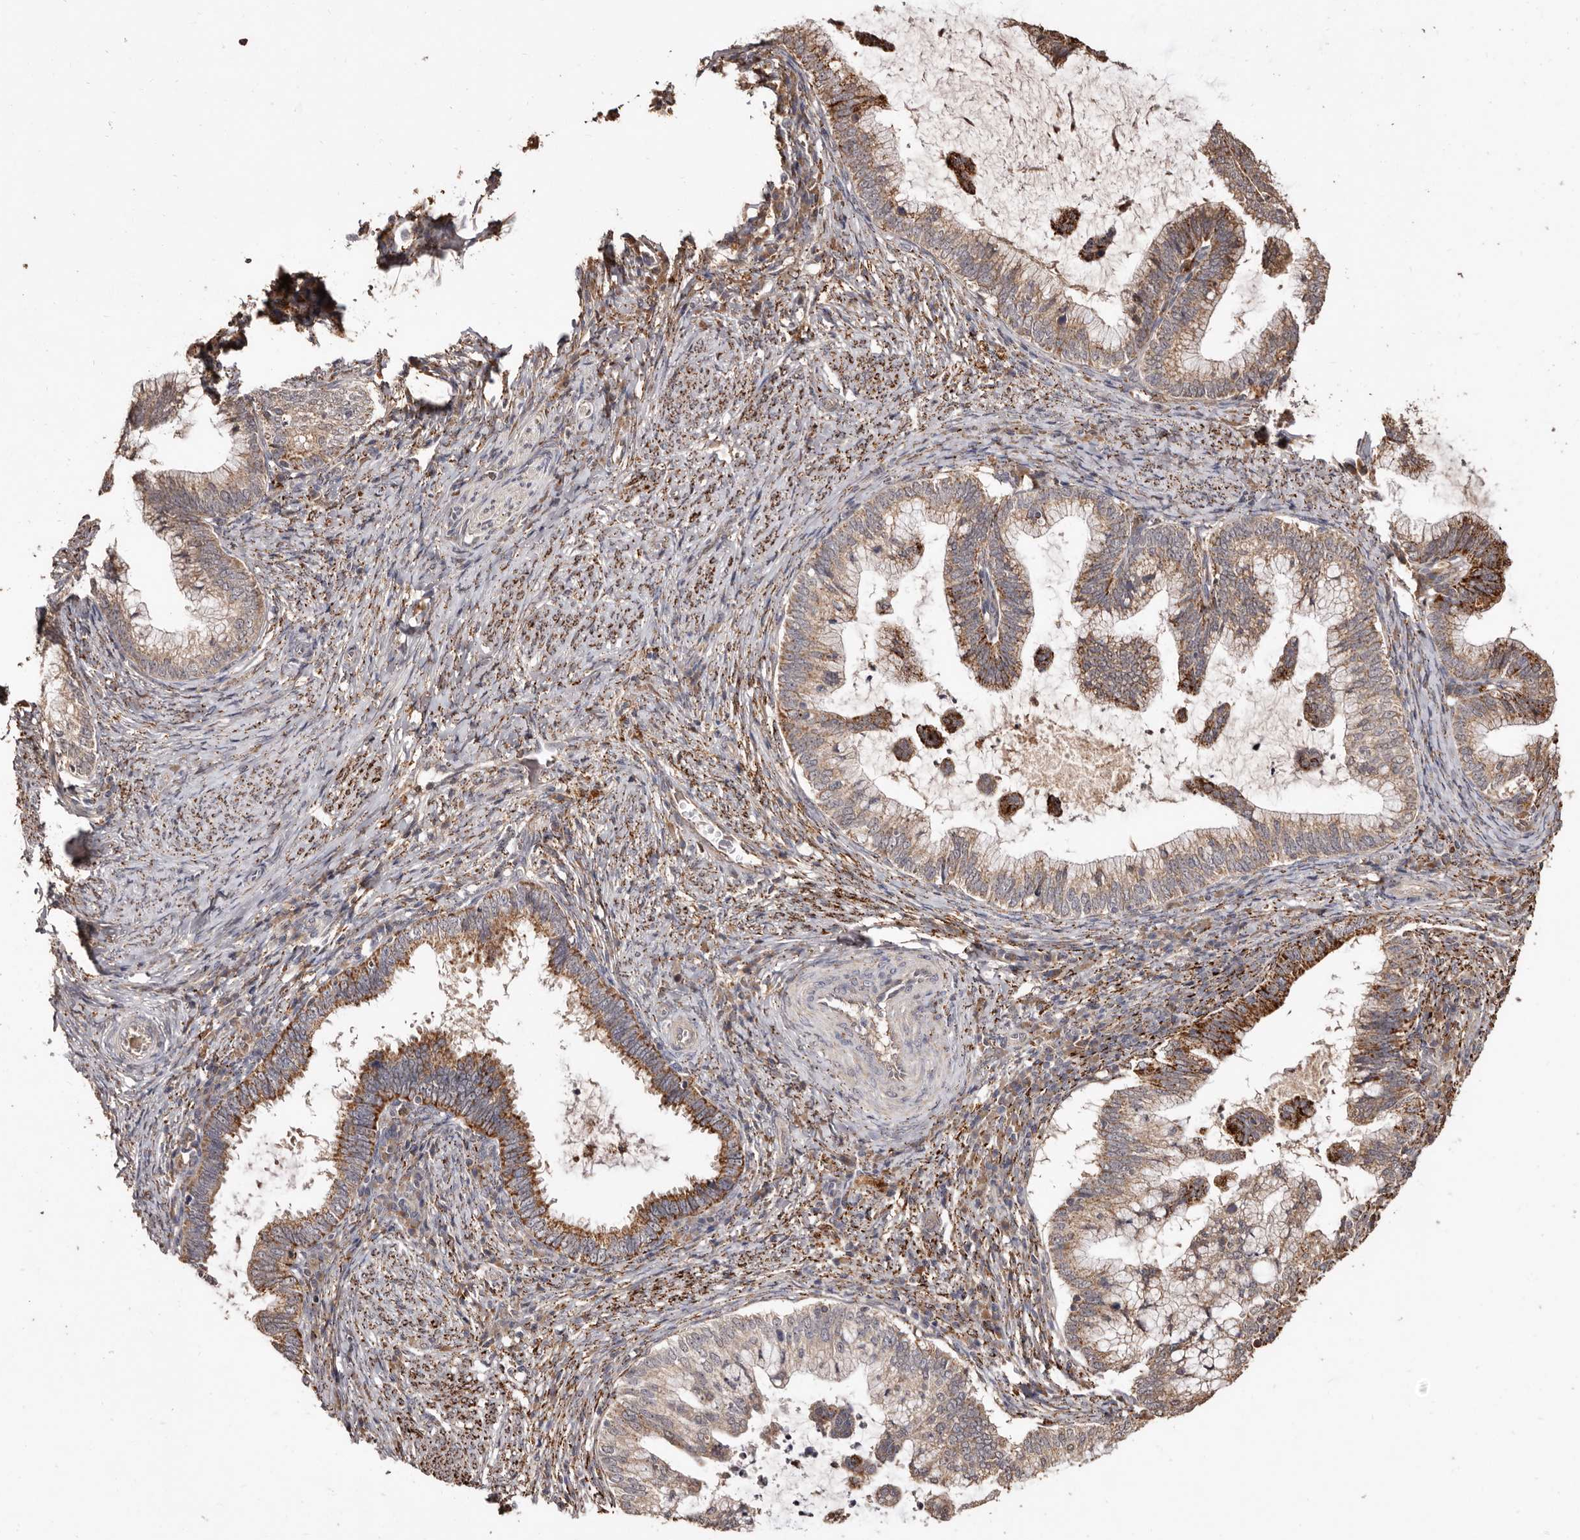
{"staining": {"intensity": "moderate", "quantity": ">75%", "location": "cytoplasmic/membranous"}, "tissue": "cervical cancer", "cell_type": "Tumor cells", "image_type": "cancer", "snomed": [{"axis": "morphology", "description": "Adenocarcinoma, NOS"}, {"axis": "topography", "description": "Cervix"}], "caption": "Adenocarcinoma (cervical) was stained to show a protein in brown. There is medium levels of moderate cytoplasmic/membranous staining in approximately >75% of tumor cells.", "gene": "AKAP7", "patient": {"sex": "female", "age": 36}}